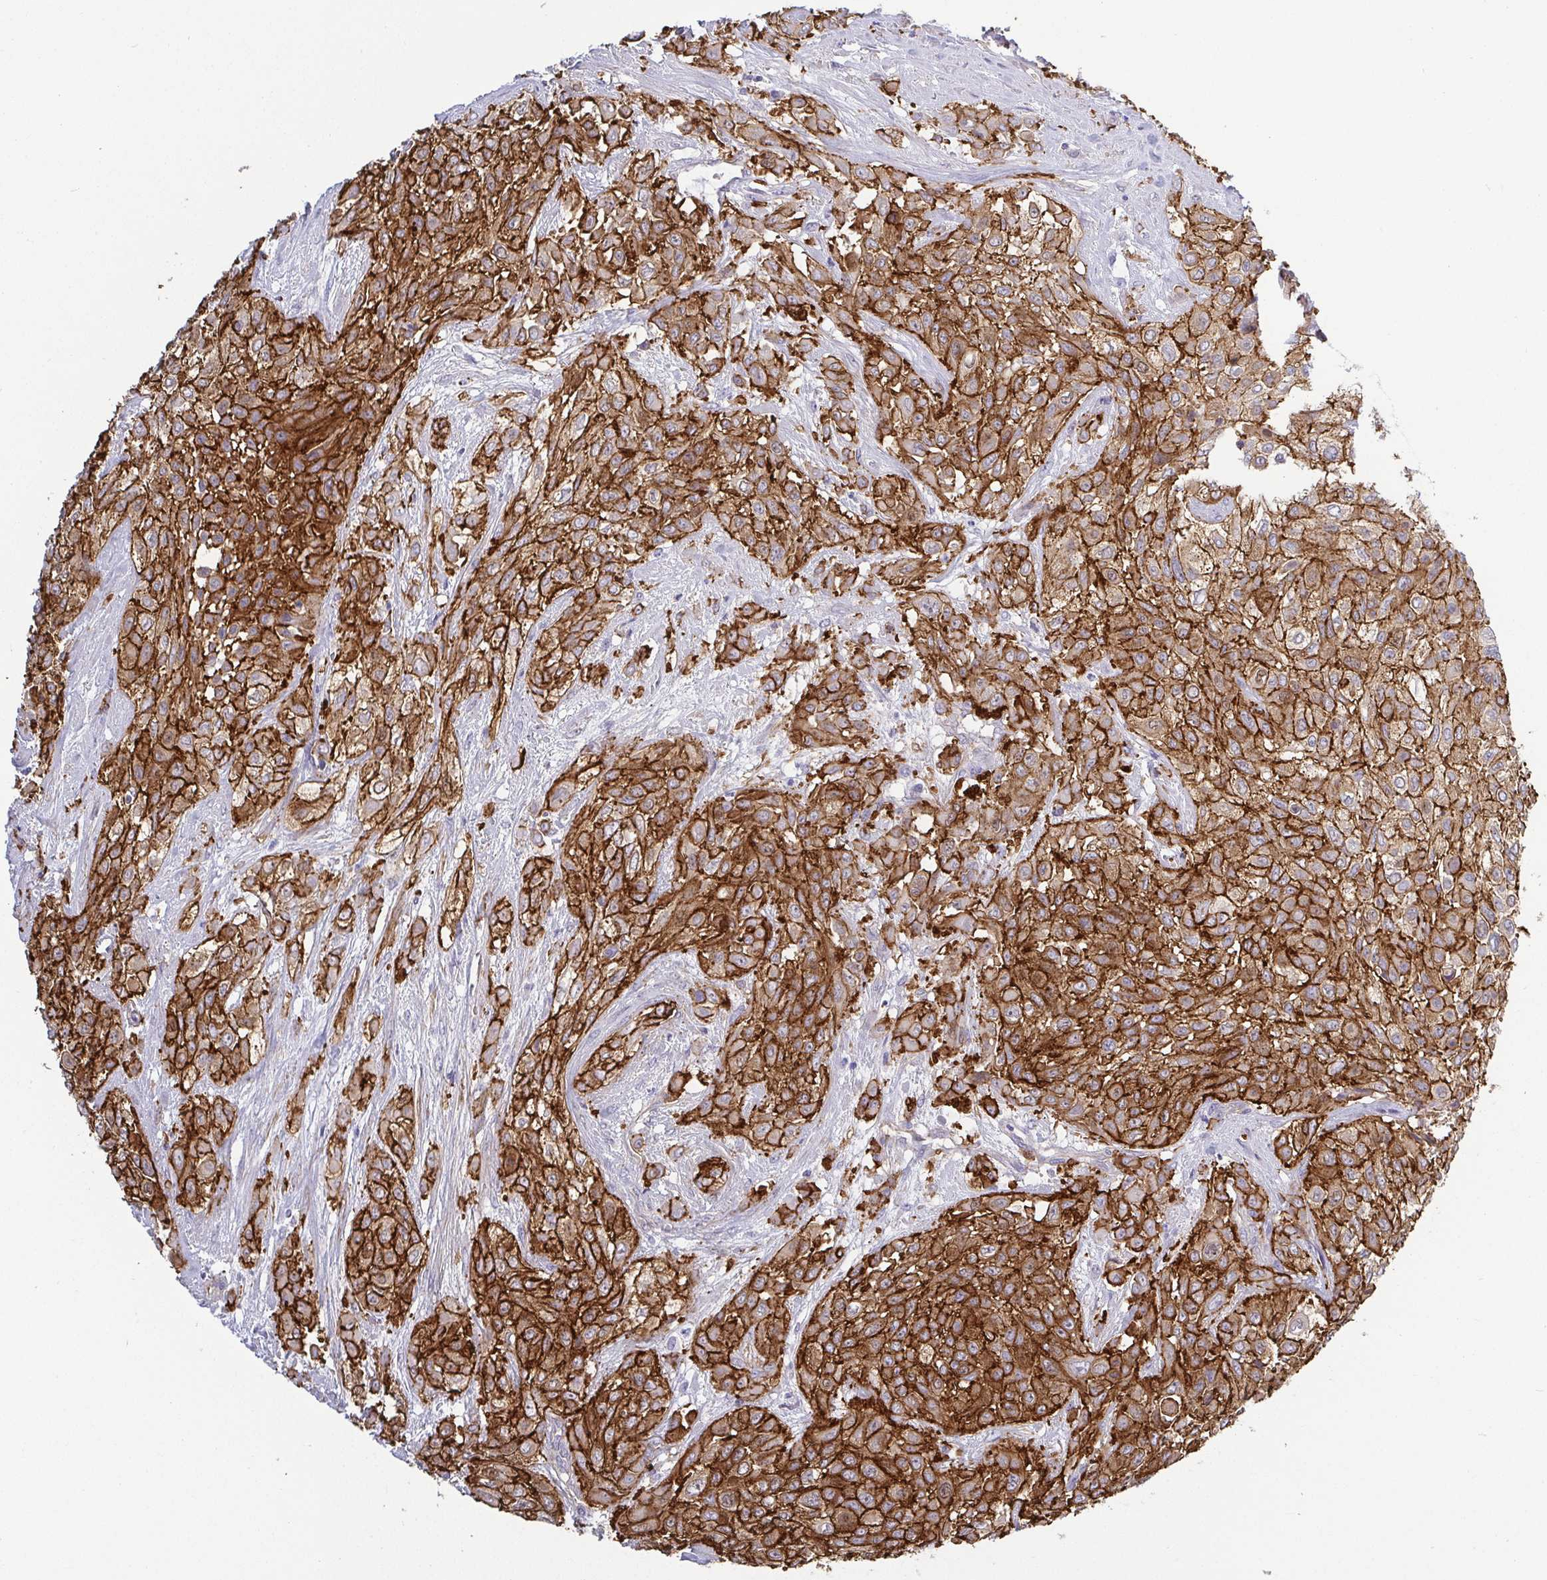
{"staining": {"intensity": "strong", "quantity": ">75%", "location": "cytoplasmic/membranous"}, "tissue": "urothelial cancer", "cell_type": "Tumor cells", "image_type": "cancer", "snomed": [{"axis": "morphology", "description": "Urothelial carcinoma, High grade"}, {"axis": "topography", "description": "Urinary bladder"}], "caption": "DAB (3,3'-diaminobenzidine) immunohistochemical staining of human high-grade urothelial carcinoma displays strong cytoplasmic/membranous protein staining in approximately >75% of tumor cells.", "gene": "LIMA1", "patient": {"sex": "male", "age": 57}}